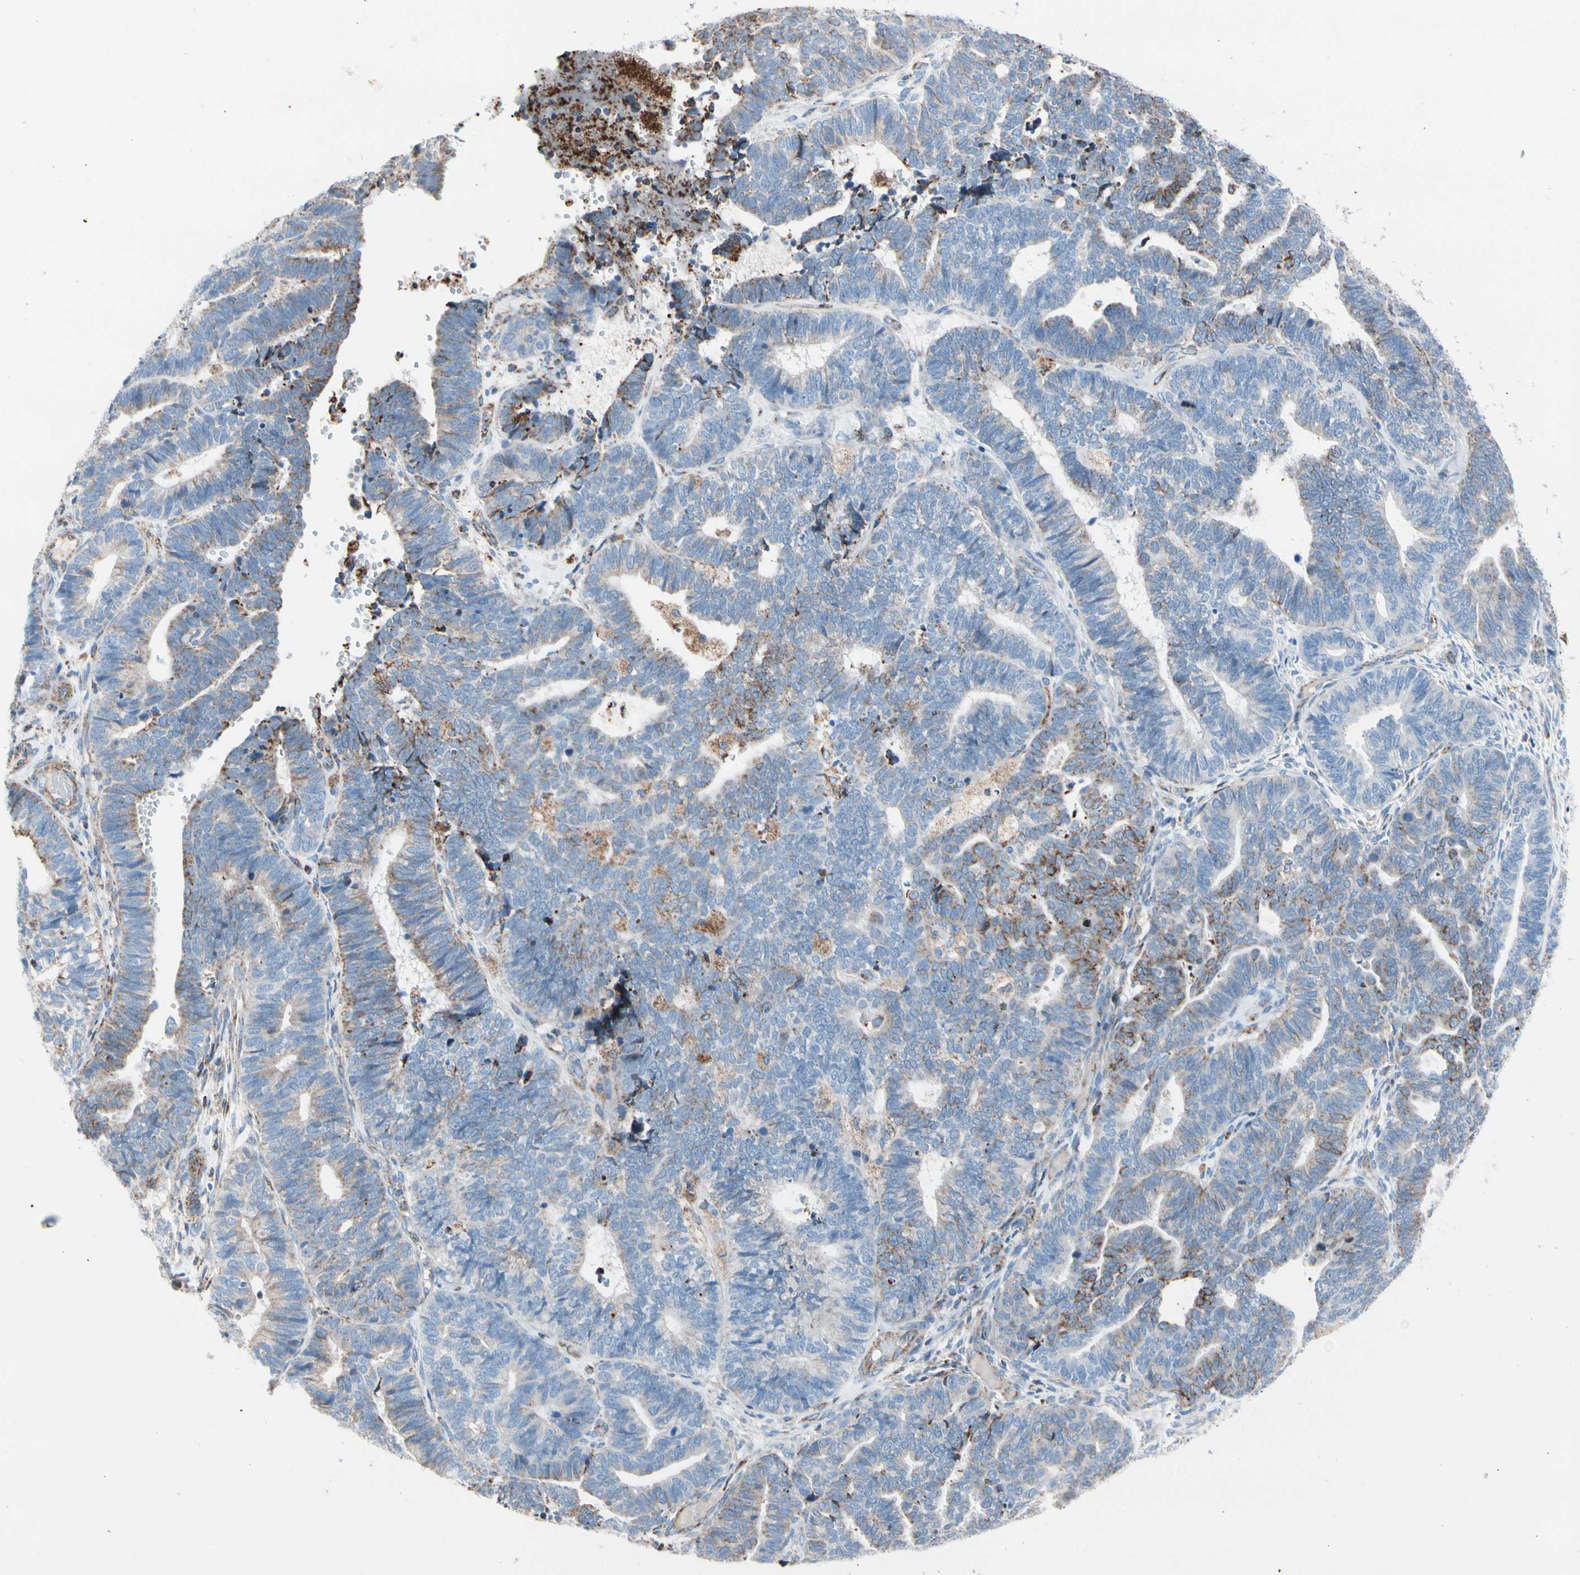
{"staining": {"intensity": "strong", "quantity": "<25%", "location": "cytoplasmic/membranous"}, "tissue": "endometrial cancer", "cell_type": "Tumor cells", "image_type": "cancer", "snomed": [{"axis": "morphology", "description": "Adenocarcinoma, NOS"}, {"axis": "topography", "description": "Endometrium"}], "caption": "High-power microscopy captured an immunohistochemistry (IHC) histopathology image of adenocarcinoma (endometrial), revealing strong cytoplasmic/membranous expression in about <25% of tumor cells.", "gene": "HK1", "patient": {"sex": "female", "age": 70}}